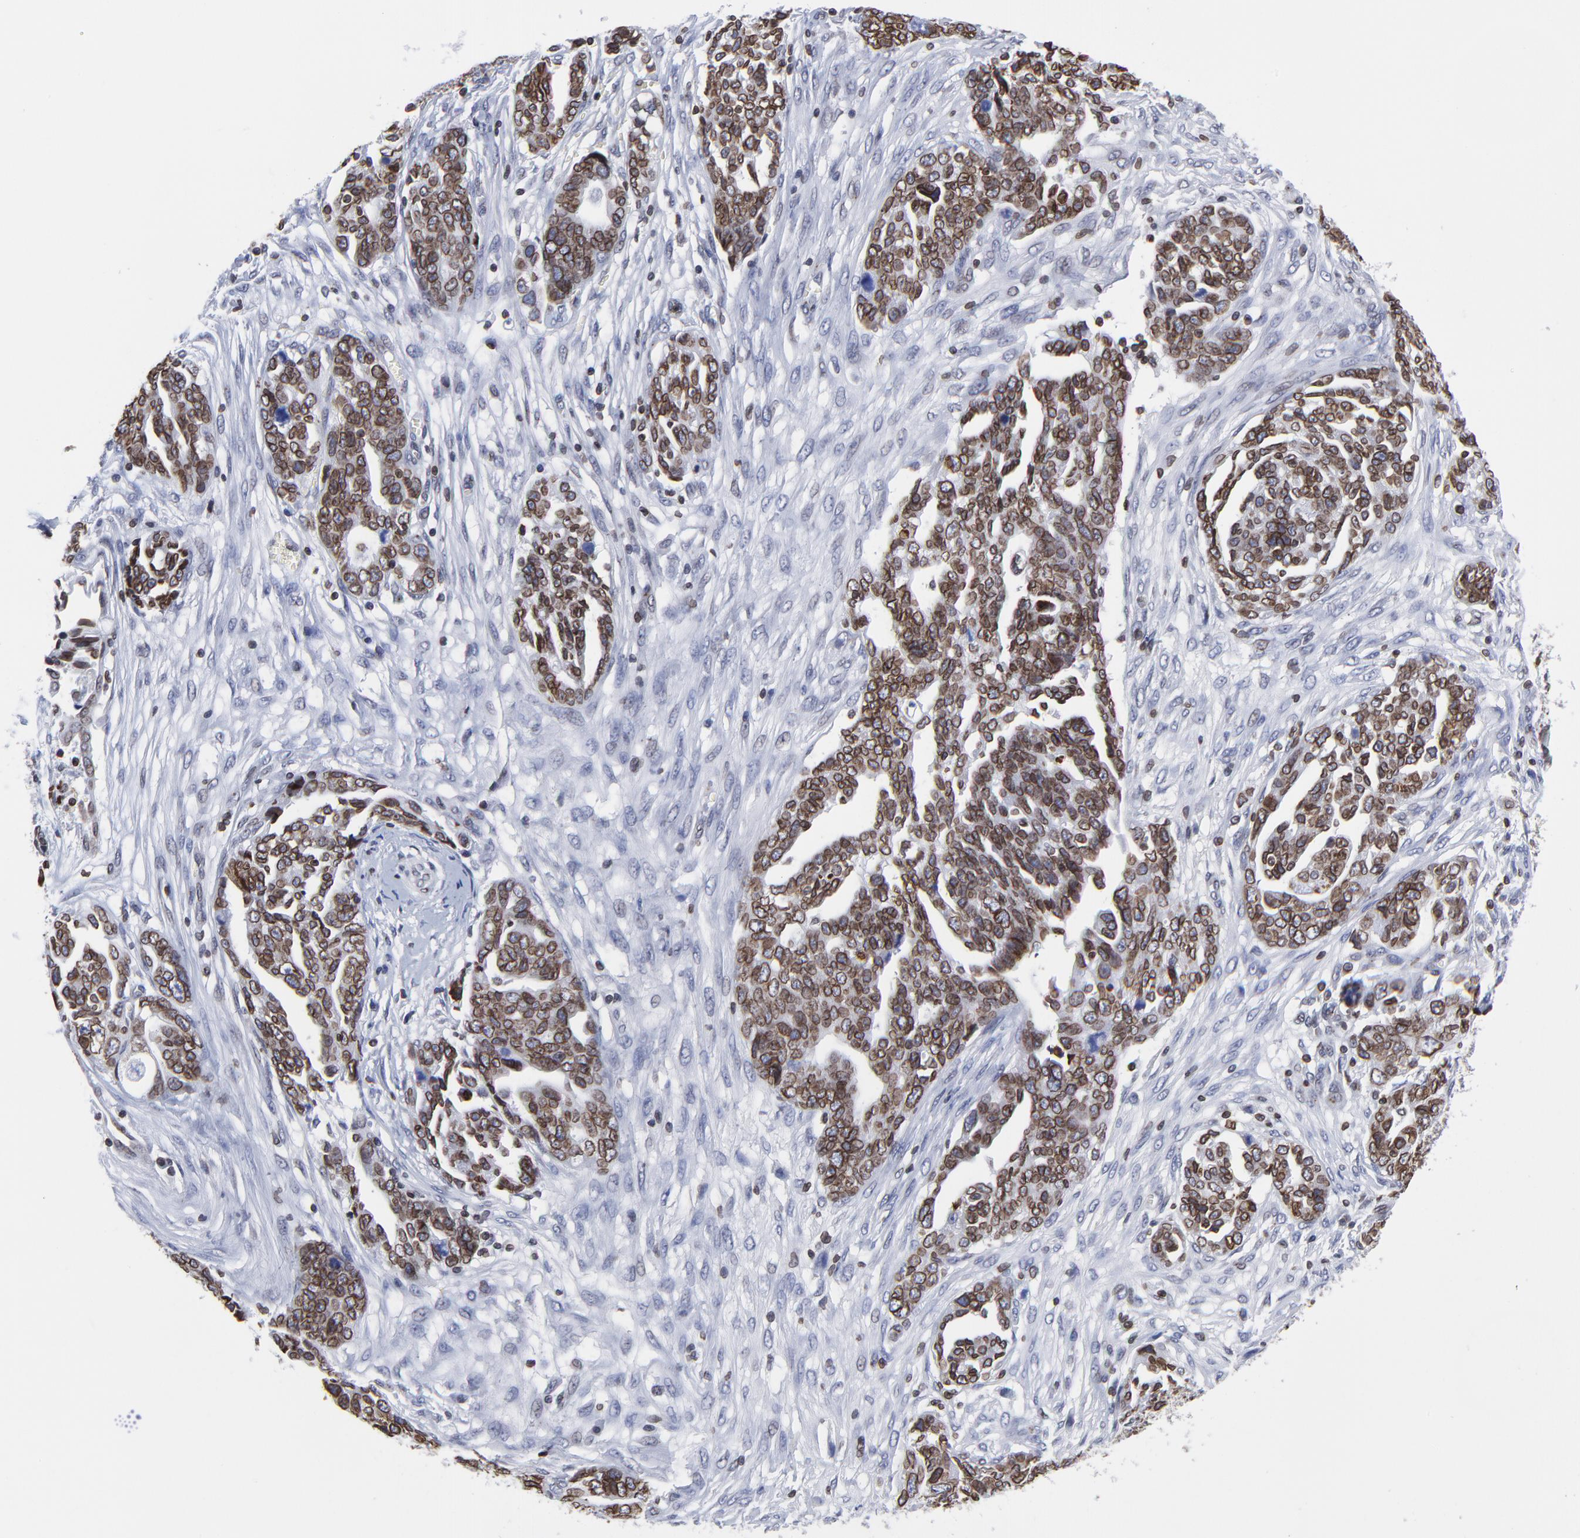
{"staining": {"intensity": "strong", "quantity": ">75%", "location": "cytoplasmic/membranous,nuclear"}, "tissue": "ovarian cancer", "cell_type": "Tumor cells", "image_type": "cancer", "snomed": [{"axis": "morphology", "description": "Normal tissue, NOS"}, {"axis": "morphology", "description": "Cystadenocarcinoma, serous, NOS"}, {"axis": "topography", "description": "Fallopian tube"}, {"axis": "topography", "description": "Ovary"}], "caption": "Serous cystadenocarcinoma (ovarian) was stained to show a protein in brown. There is high levels of strong cytoplasmic/membranous and nuclear positivity in about >75% of tumor cells. The protein of interest is shown in brown color, while the nuclei are stained blue.", "gene": "THAP7", "patient": {"sex": "female", "age": 56}}